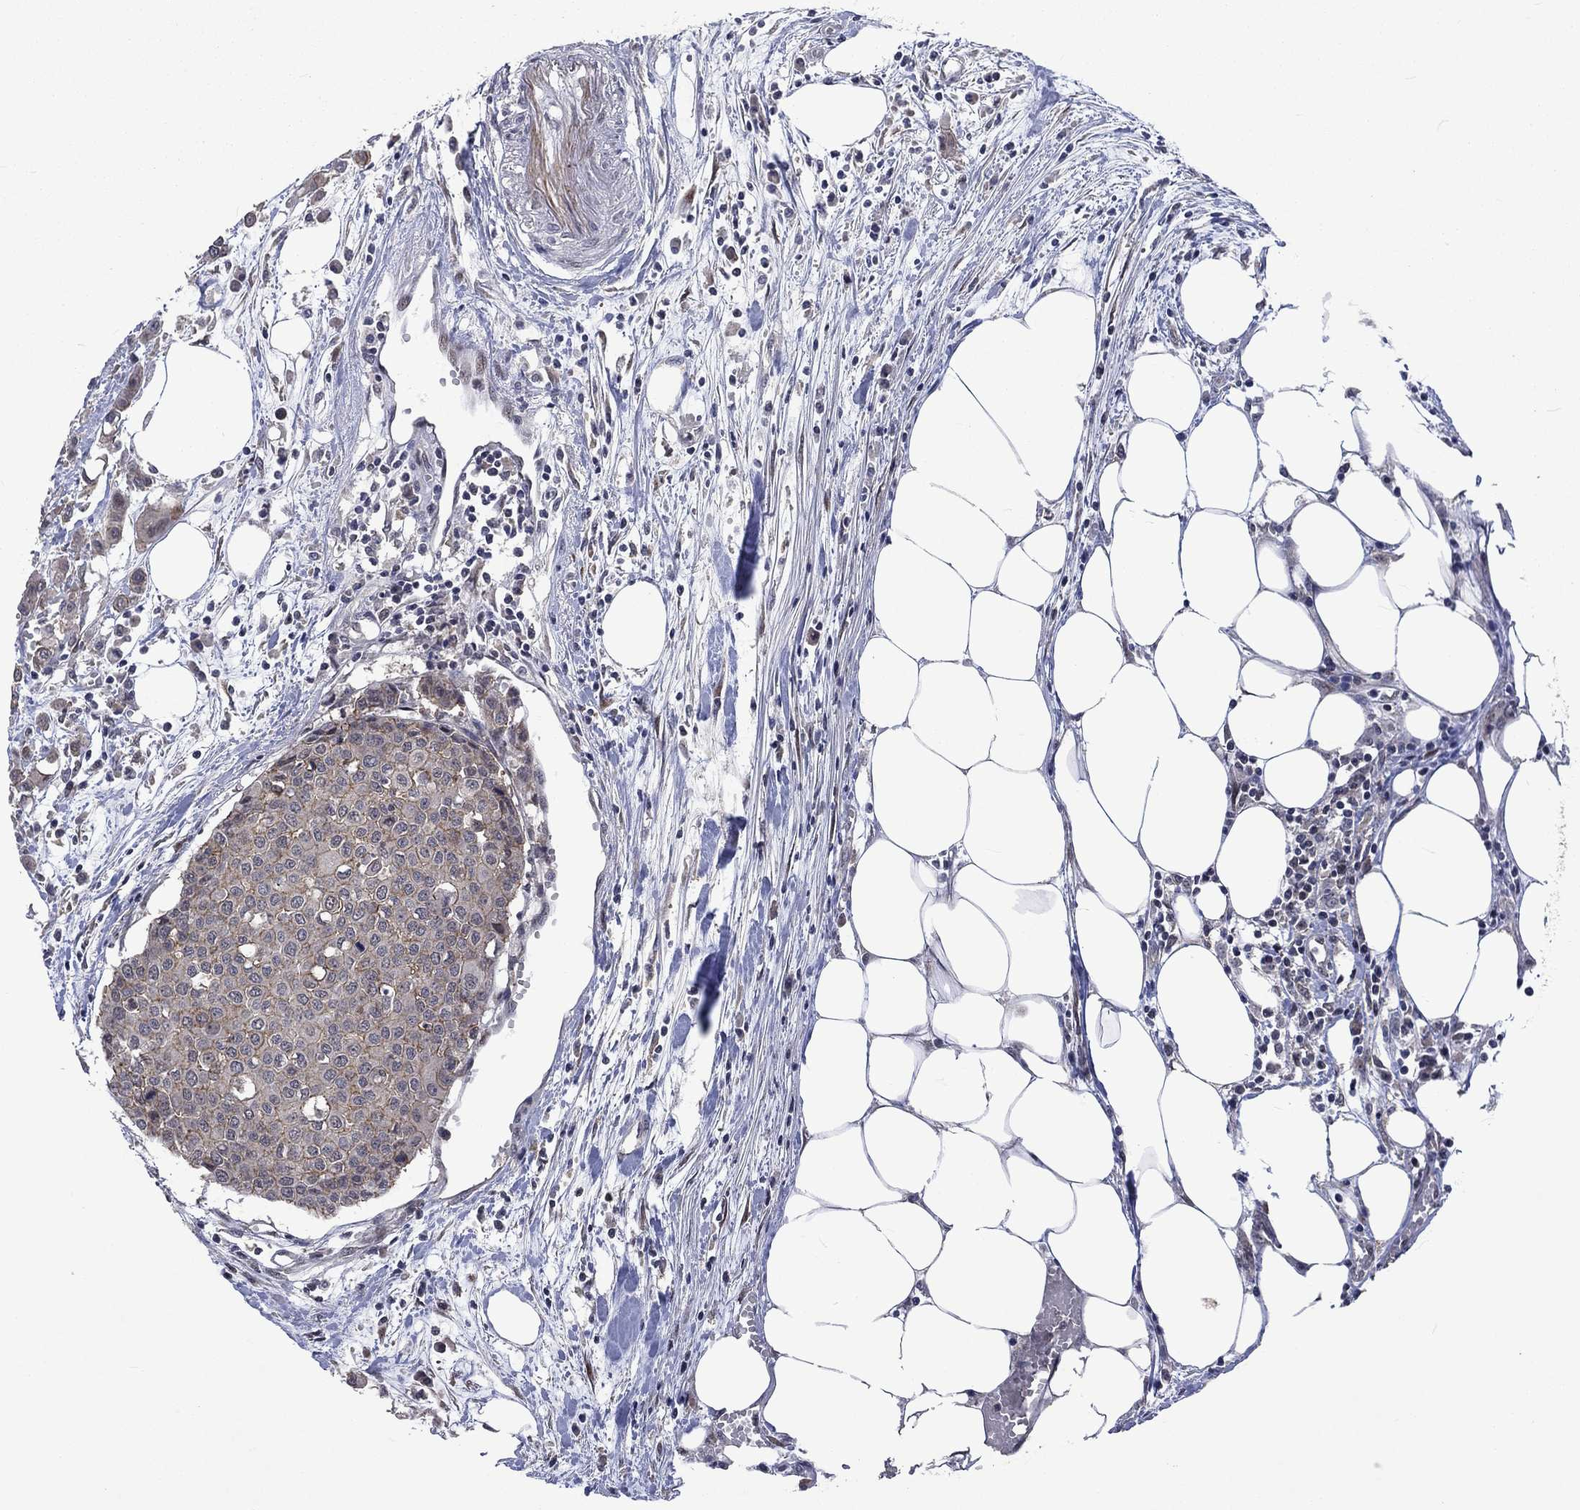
{"staining": {"intensity": "negative", "quantity": "none", "location": "none"}, "tissue": "carcinoid", "cell_type": "Tumor cells", "image_type": "cancer", "snomed": [{"axis": "morphology", "description": "Carcinoid, malignant, NOS"}, {"axis": "topography", "description": "Colon"}], "caption": "Tumor cells show no significant protein expression in carcinoid.", "gene": "PPP1R9A", "patient": {"sex": "male", "age": 81}}